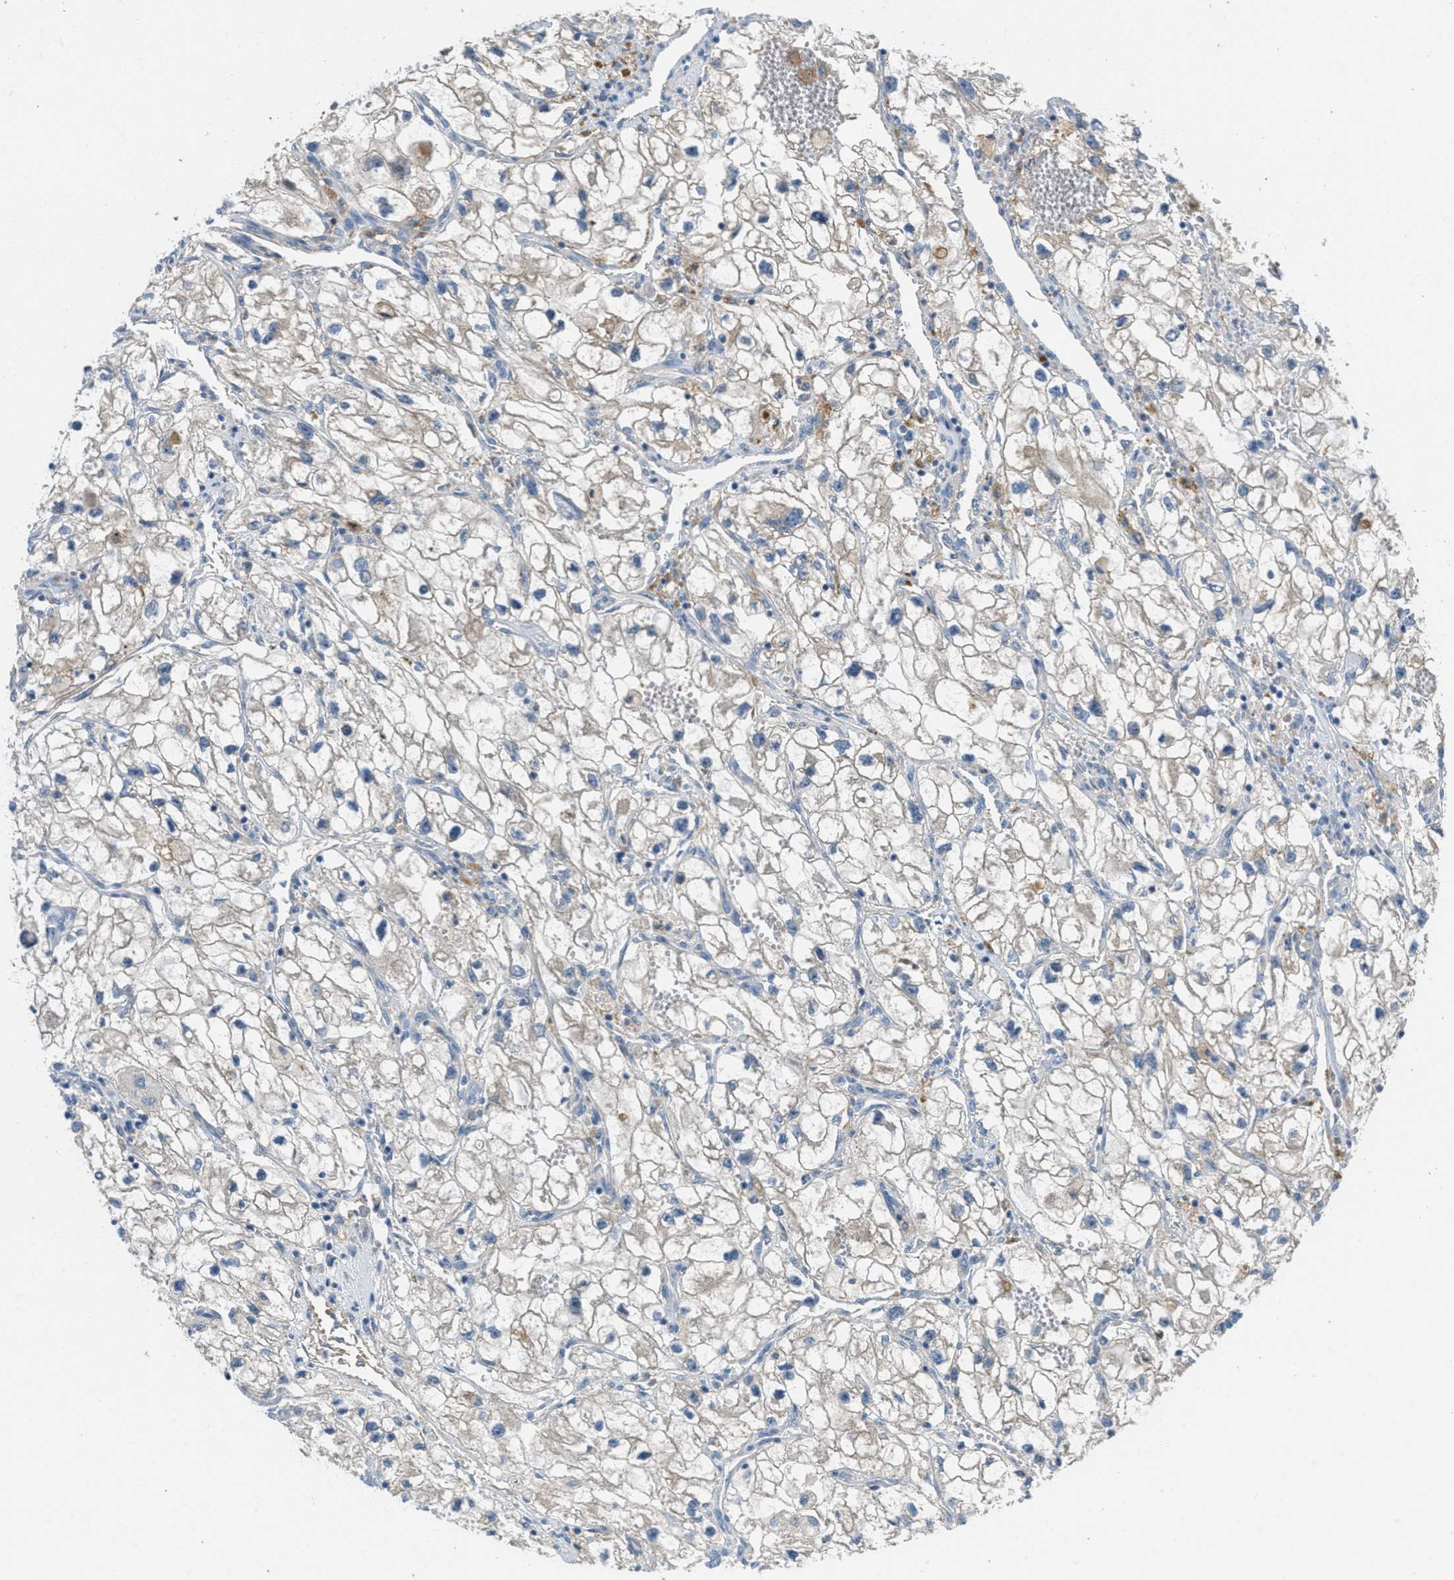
{"staining": {"intensity": "weak", "quantity": ">75%", "location": "cytoplasmic/membranous"}, "tissue": "renal cancer", "cell_type": "Tumor cells", "image_type": "cancer", "snomed": [{"axis": "morphology", "description": "Adenocarcinoma, NOS"}, {"axis": "topography", "description": "Kidney"}], "caption": "This micrograph displays IHC staining of renal cancer, with low weak cytoplasmic/membranous expression in about >75% of tumor cells.", "gene": "ADCY6", "patient": {"sex": "female", "age": 70}}